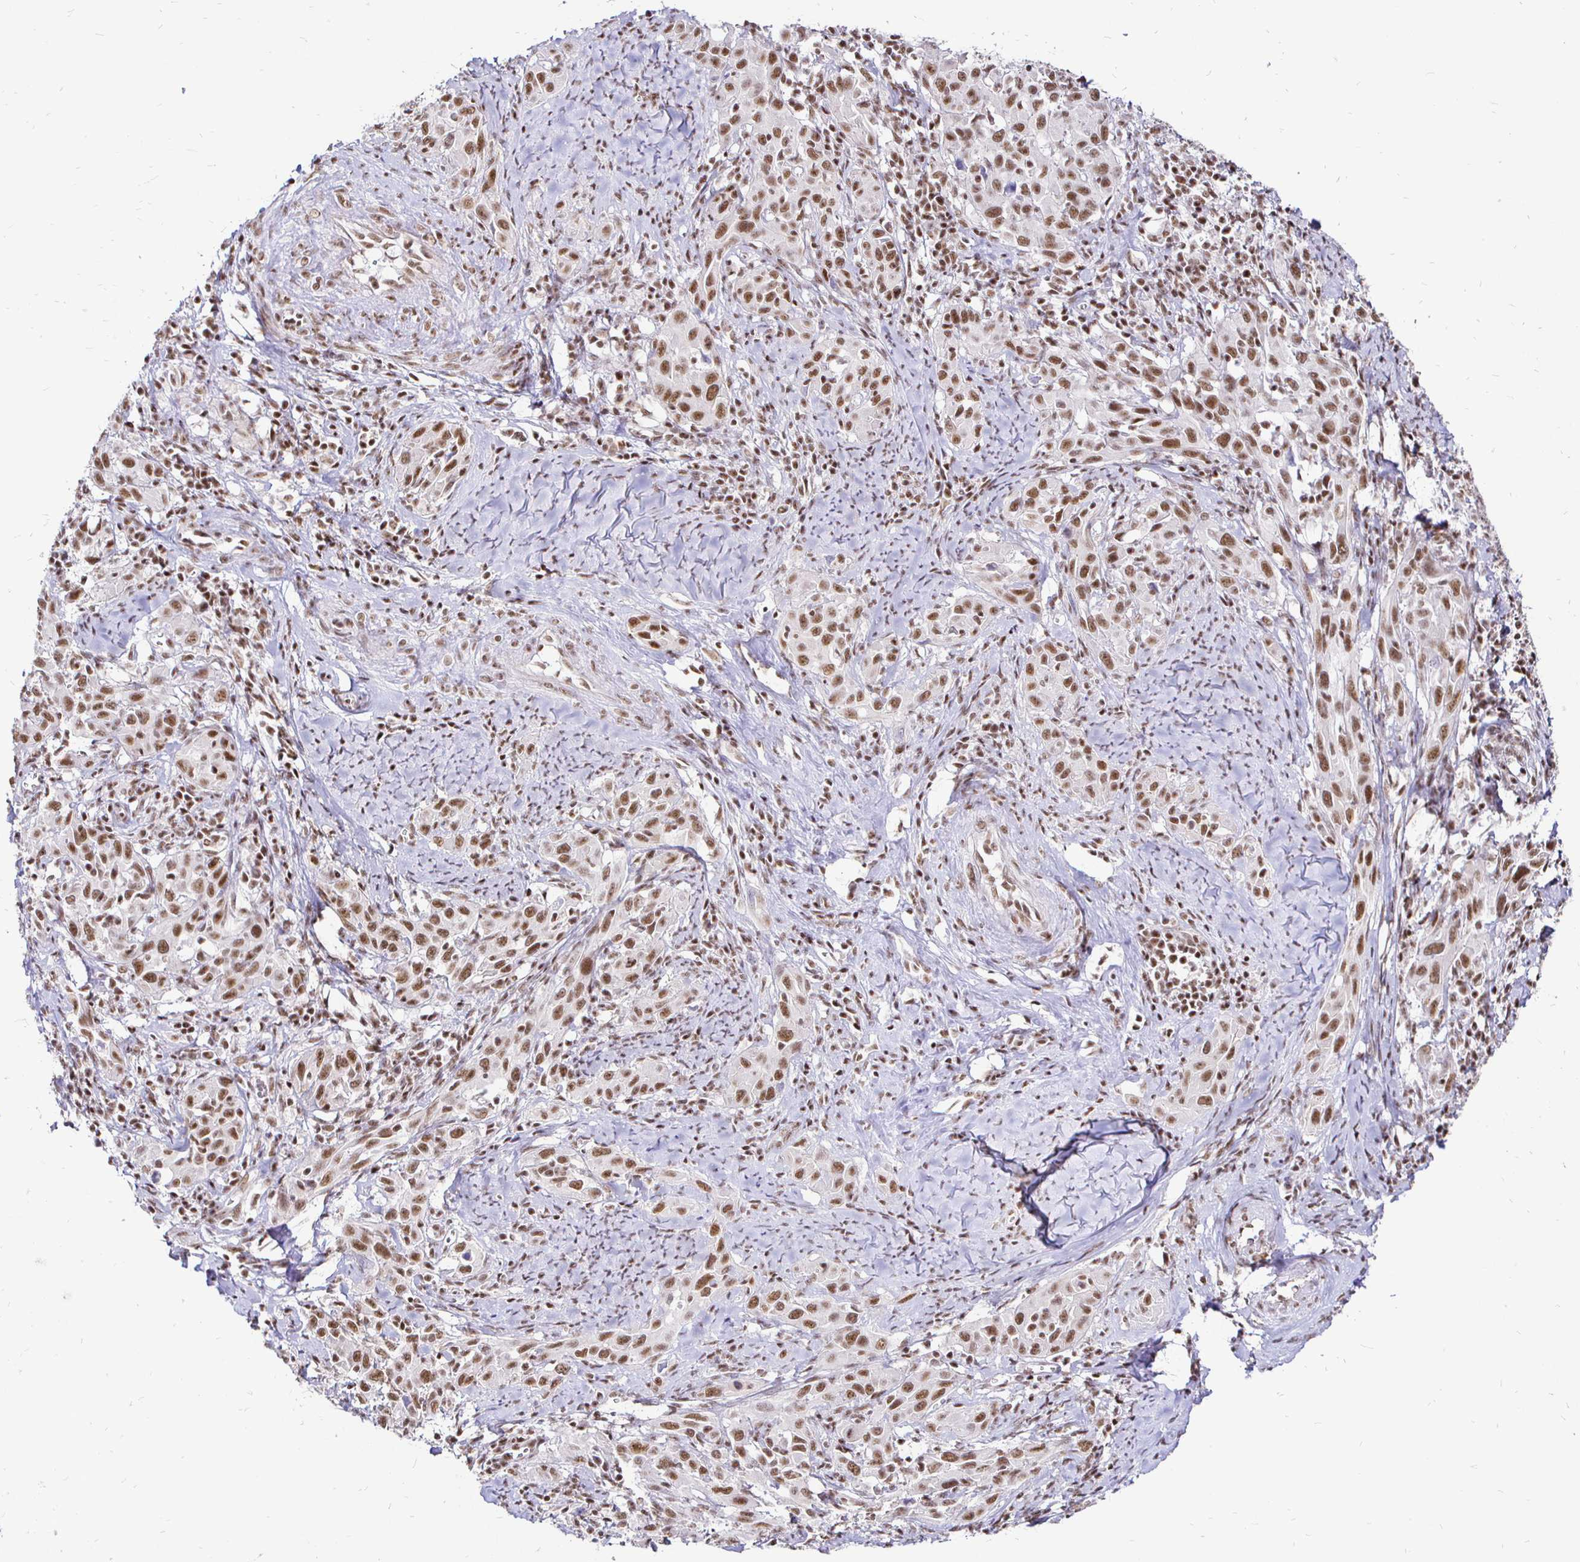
{"staining": {"intensity": "moderate", "quantity": ">75%", "location": "nuclear"}, "tissue": "cervical cancer", "cell_type": "Tumor cells", "image_type": "cancer", "snomed": [{"axis": "morphology", "description": "Squamous cell carcinoma, NOS"}, {"axis": "topography", "description": "Cervix"}], "caption": "Immunohistochemistry of human cervical cancer exhibits medium levels of moderate nuclear expression in approximately >75% of tumor cells.", "gene": "SIN3A", "patient": {"sex": "female", "age": 51}}